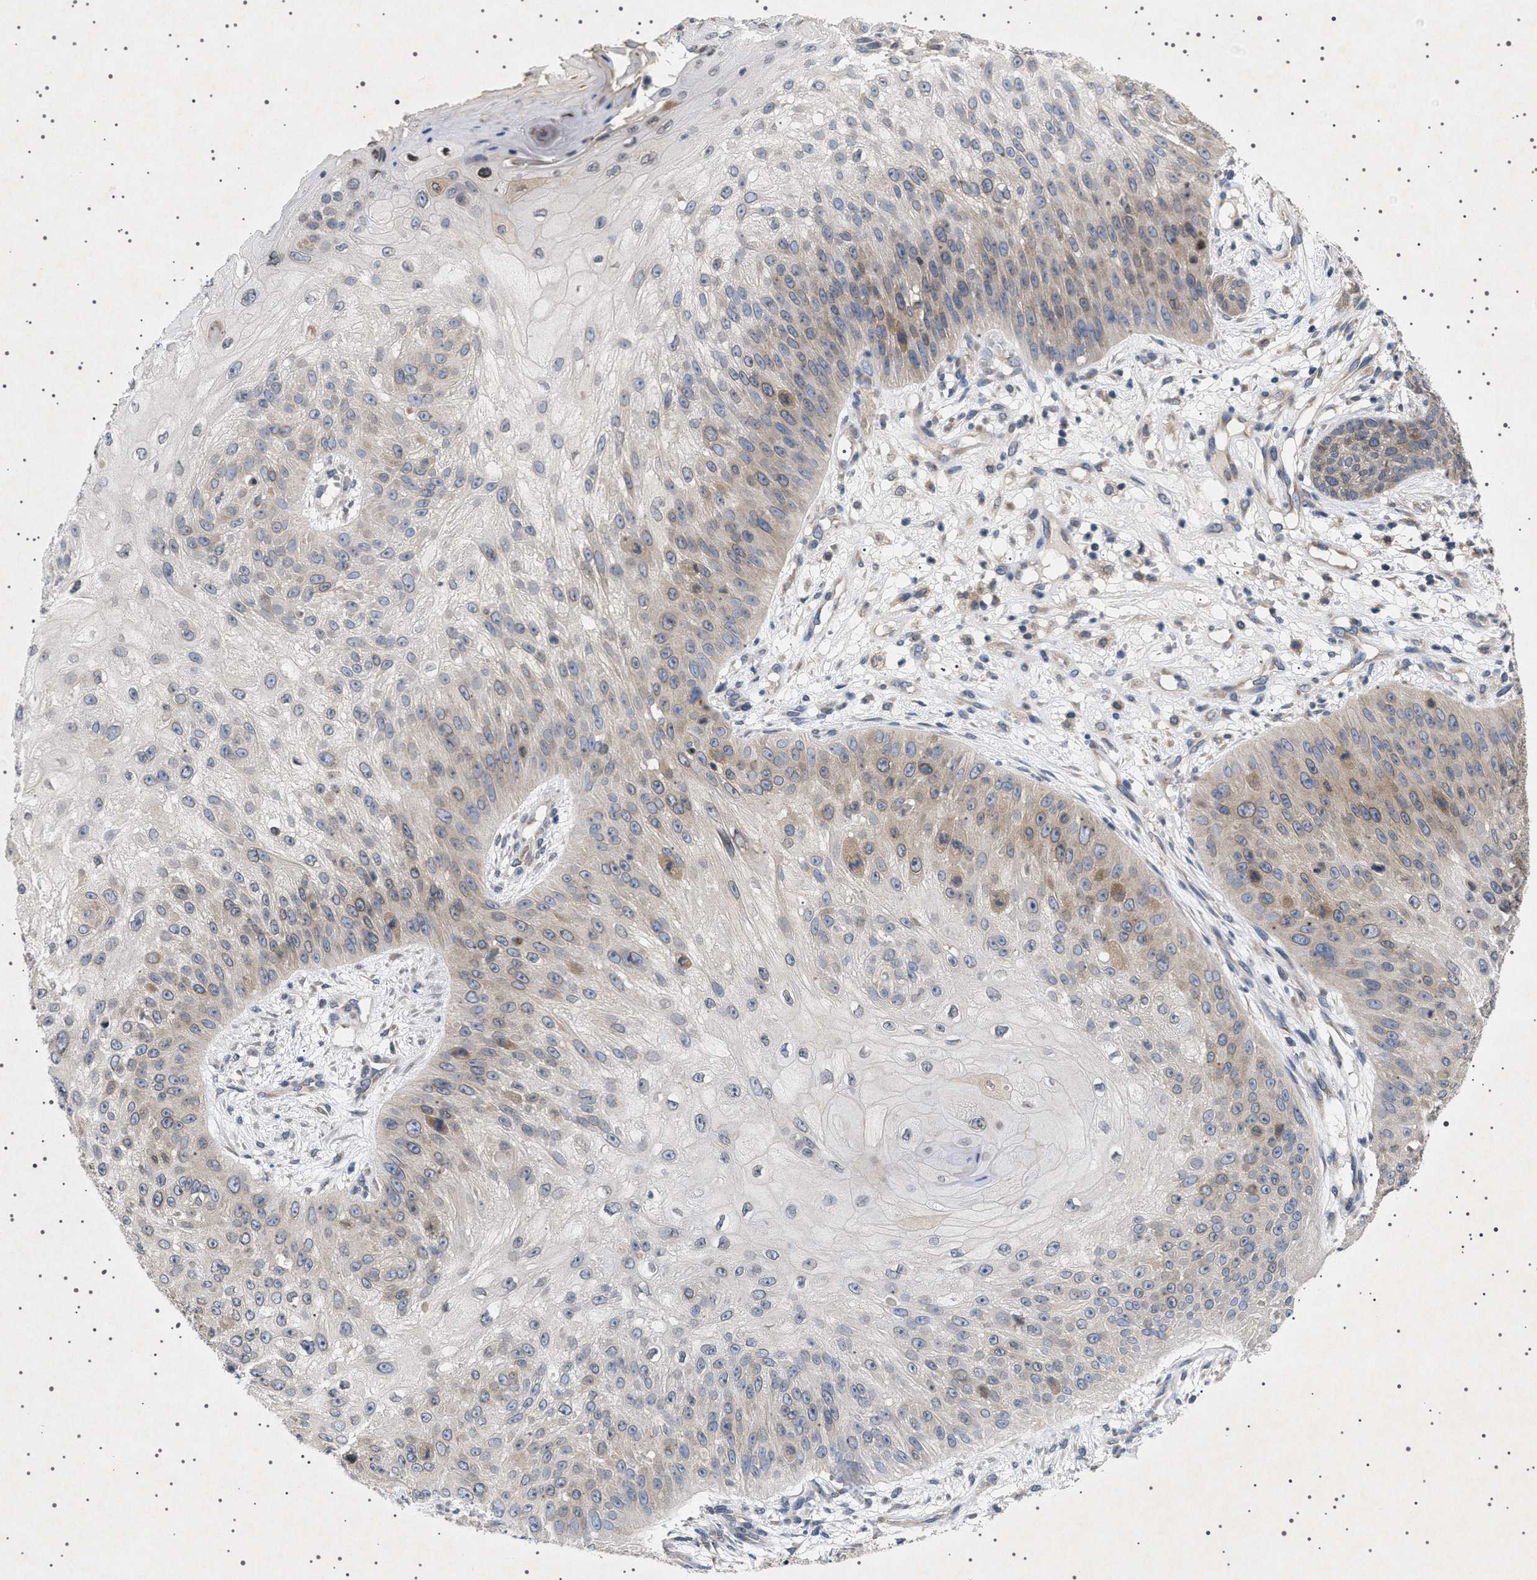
{"staining": {"intensity": "weak", "quantity": "<25%", "location": "cytoplasmic/membranous"}, "tissue": "skin cancer", "cell_type": "Tumor cells", "image_type": "cancer", "snomed": [{"axis": "morphology", "description": "Squamous cell carcinoma, NOS"}, {"axis": "topography", "description": "Skin"}], "caption": "Tumor cells are negative for brown protein staining in squamous cell carcinoma (skin). (DAB (3,3'-diaminobenzidine) immunohistochemistry (IHC), high magnification).", "gene": "NUP93", "patient": {"sex": "female", "age": 80}}